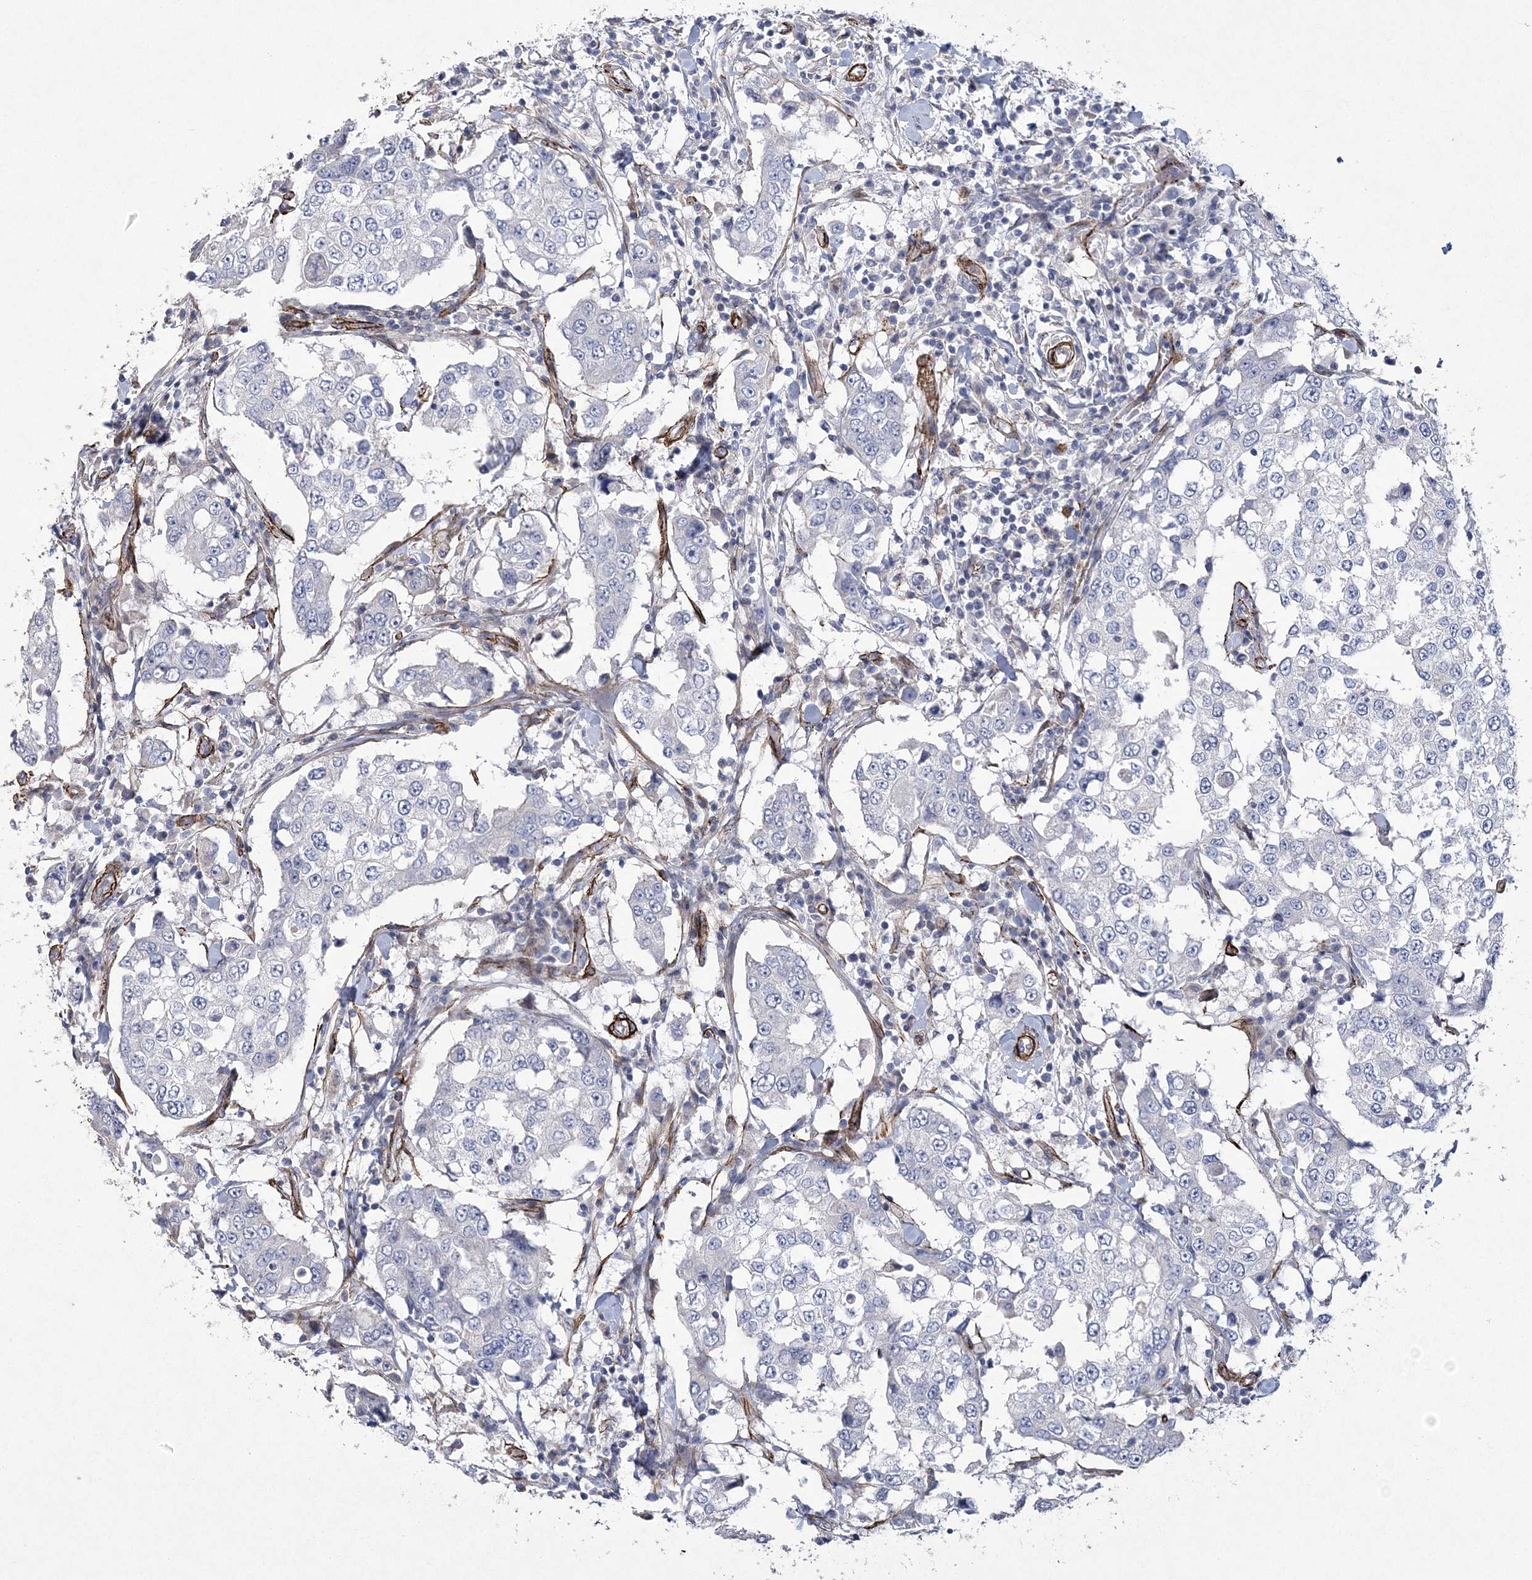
{"staining": {"intensity": "negative", "quantity": "none", "location": "none"}, "tissue": "breast cancer", "cell_type": "Tumor cells", "image_type": "cancer", "snomed": [{"axis": "morphology", "description": "Duct carcinoma"}, {"axis": "topography", "description": "Breast"}], "caption": "Immunohistochemical staining of breast invasive ductal carcinoma shows no significant staining in tumor cells. Brightfield microscopy of immunohistochemistry (IHC) stained with DAB (3,3'-diaminobenzidine) (brown) and hematoxylin (blue), captured at high magnification.", "gene": "ARSJ", "patient": {"sex": "female", "age": 27}}